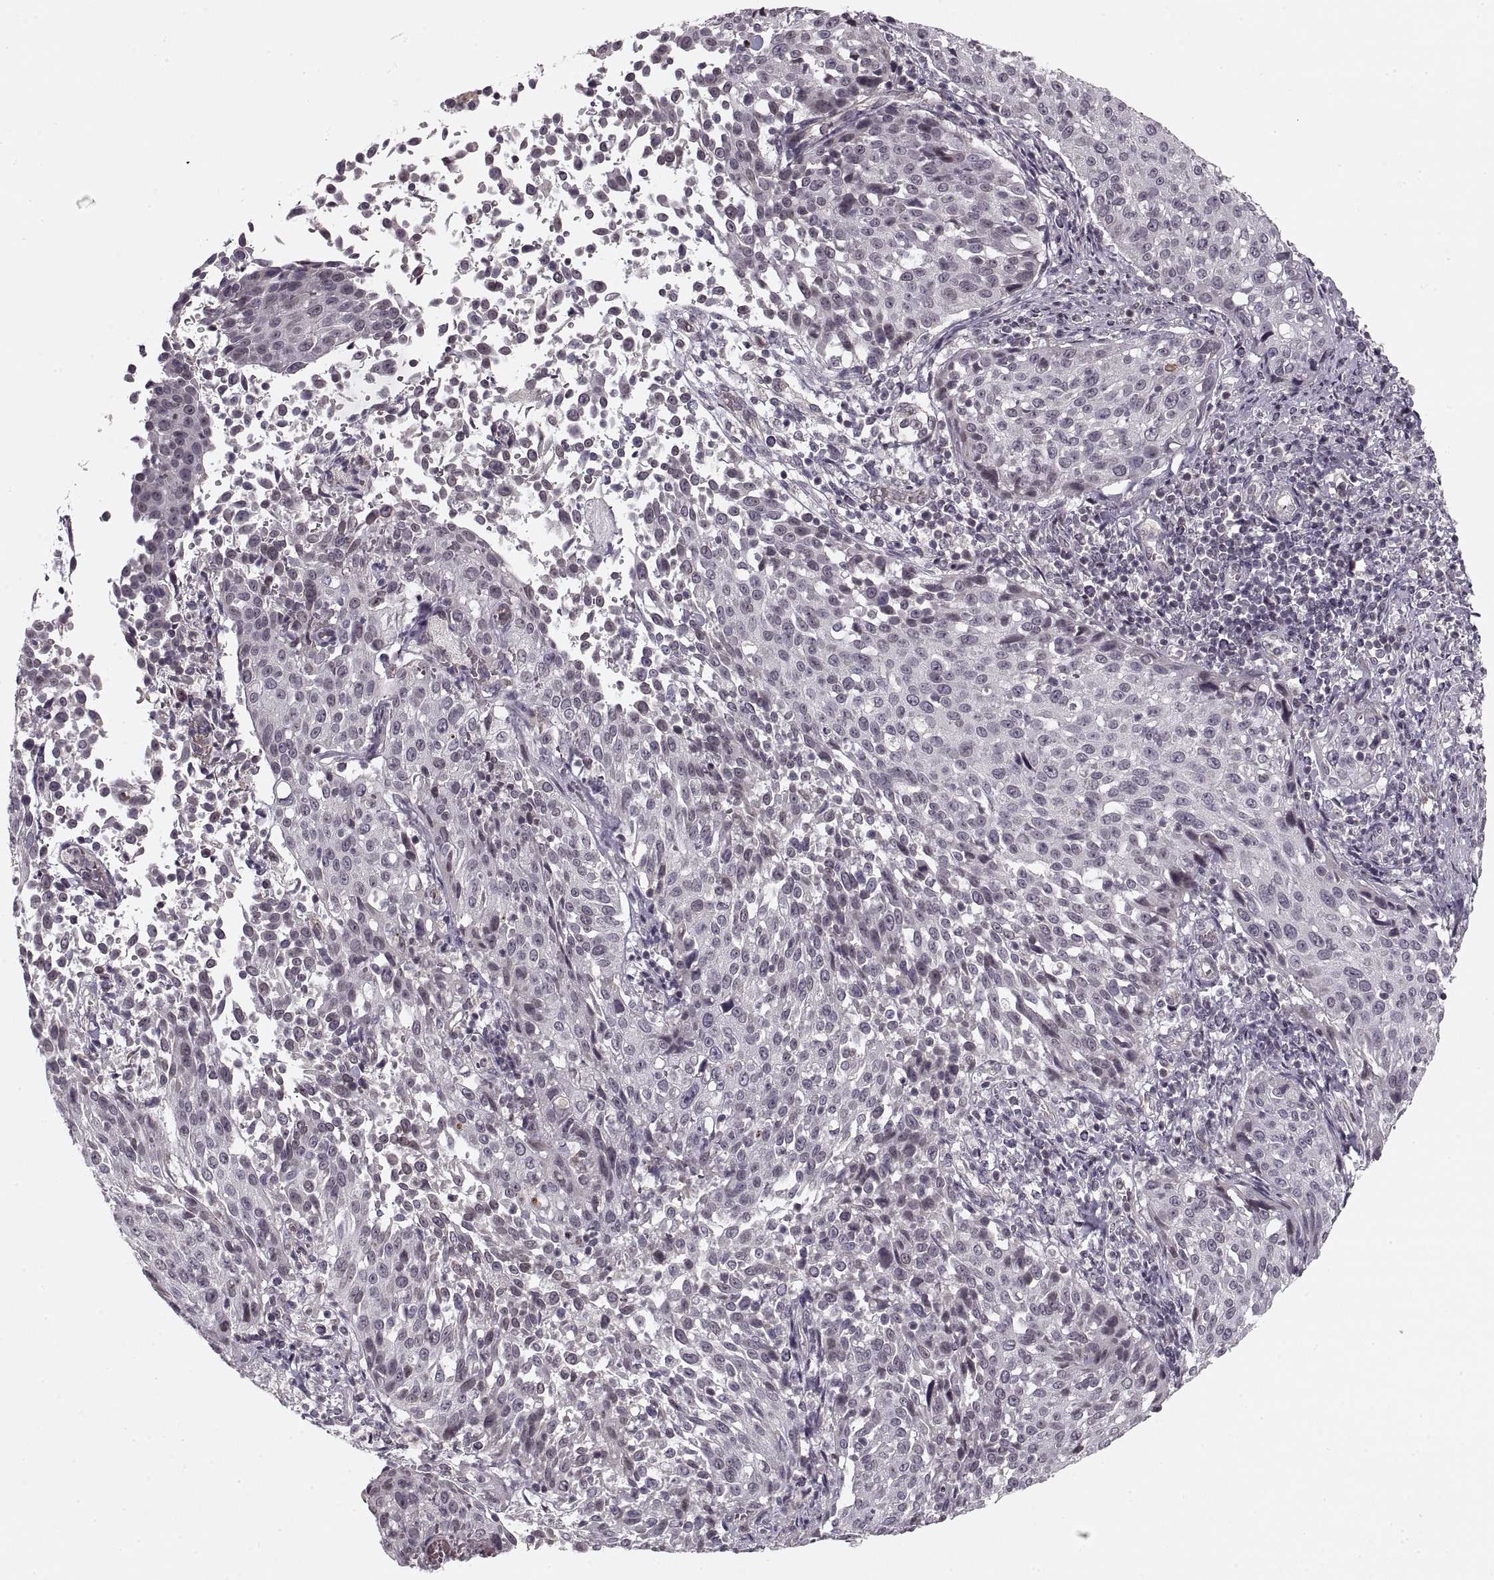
{"staining": {"intensity": "negative", "quantity": "none", "location": "none"}, "tissue": "cervical cancer", "cell_type": "Tumor cells", "image_type": "cancer", "snomed": [{"axis": "morphology", "description": "Squamous cell carcinoma, NOS"}, {"axis": "topography", "description": "Cervix"}], "caption": "Immunohistochemistry of cervical cancer shows no expression in tumor cells. Brightfield microscopy of IHC stained with DAB (brown) and hematoxylin (blue), captured at high magnification.", "gene": "ASIC3", "patient": {"sex": "female", "age": 26}}